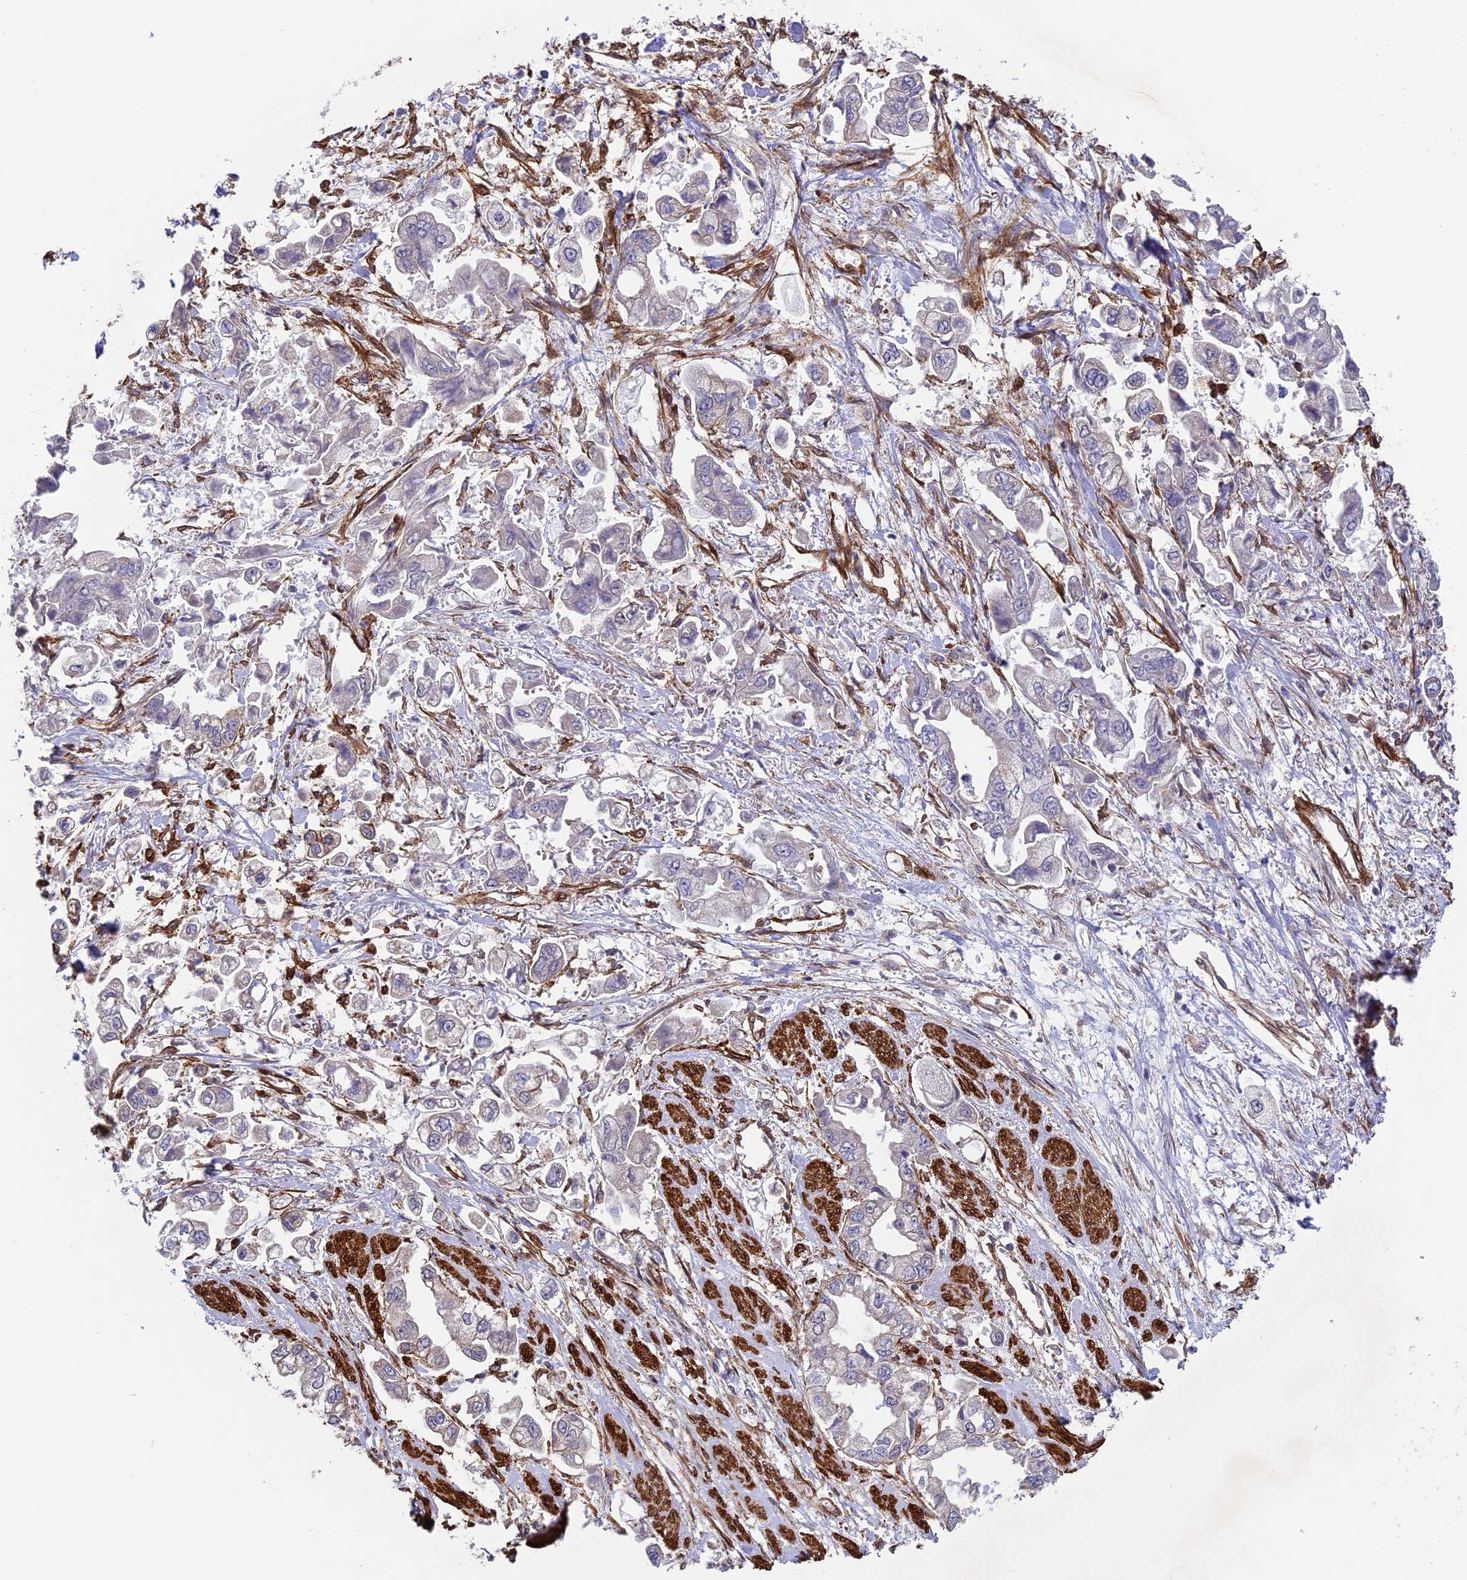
{"staining": {"intensity": "negative", "quantity": "none", "location": "none"}, "tissue": "stomach cancer", "cell_type": "Tumor cells", "image_type": "cancer", "snomed": [{"axis": "morphology", "description": "Adenocarcinoma, NOS"}, {"axis": "topography", "description": "Stomach"}], "caption": "This is a micrograph of immunohistochemistry staining of stomach adenocarcinoma, which shows no expression in tumor cells. (Immunohistochemistry, brightfield microscopy, high magnification).", "gene": "TNS1", "patient": {"sex": "male", "age": 62}}